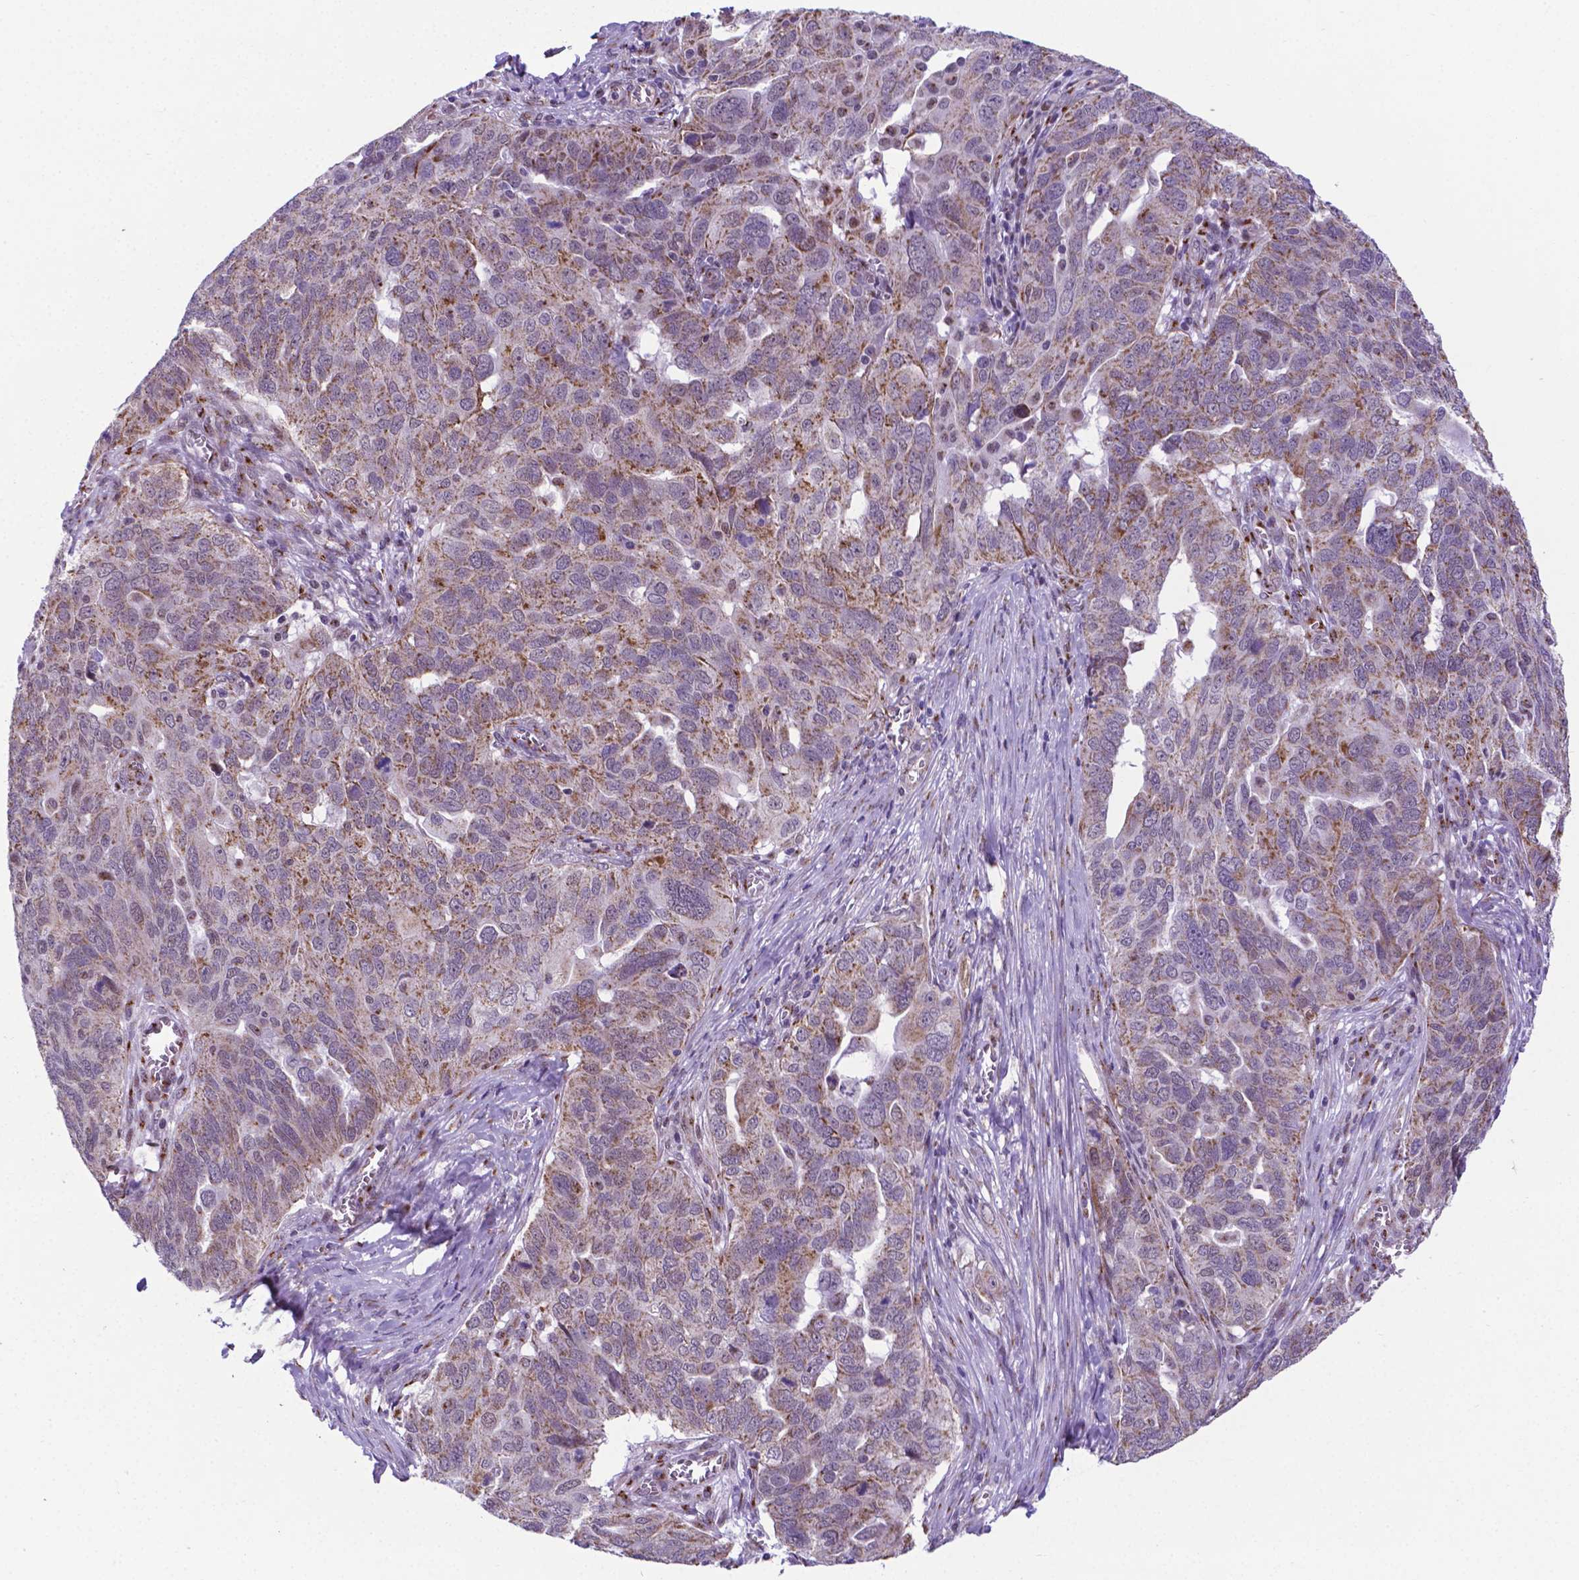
{"staining": {"intensity": "weak", "quantity": "25%-75%", "location": "cytoplasmic/membranous"}, "tissue": "ovarian cancer", "cell_type": "Tumor cells", "image_type": "cancer", "snomed": [{"axis": "morphology", "description": "Carcinoma, endometroid"}, {"axis": "topography", "description": "Soft tissue"}, {"axis": "topography", "description": "Ovary"}], "caption": "Immunohistochemical staining of ovarian endometroid carcinoma exhibits low levels of weak cytoplasmic/membranous protein expression in approximately 25%-75% of tumor cells.", "gene": "MRPL10", "patient": {"sex": "female", "age": 52}}